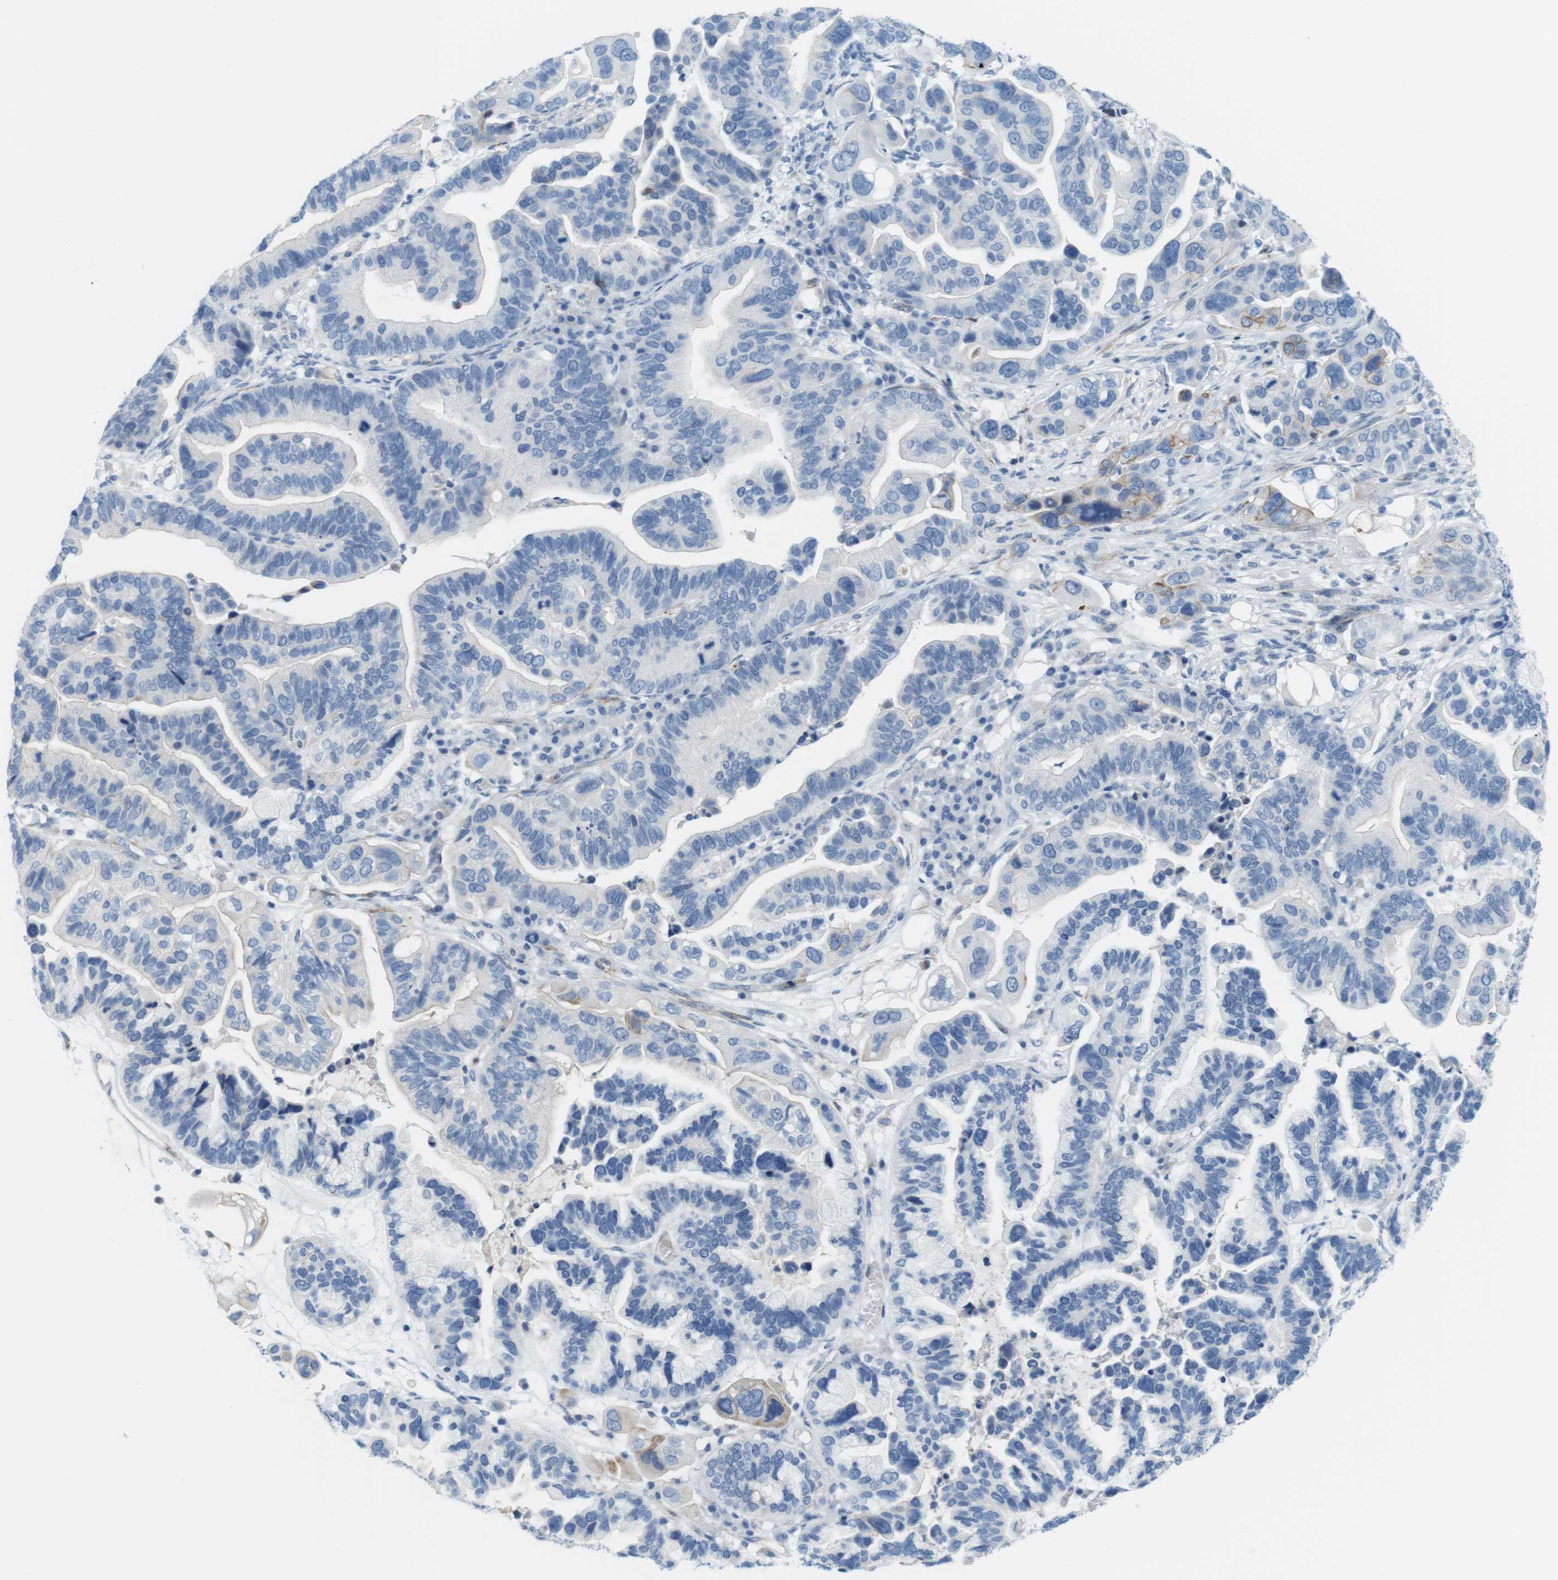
{"staining": {"intensity": "negative", "quantity": "none", "location": "none"}, "tissue": "ovarian cancer", "cell_type": "Tumor cells", "image_type": "cancer", "snomed": [{"axis": "morphology", "description": "Cystadenocarcinoma, serous, NOS"}, {"axis": "topography", "description": "Ovary"}], "caption": "High magnification brightfield microscopy of ovarian cancer stained with DAB (brown) and counterstained with hematoxylin (blue): tumor cells show no significant expression.", "gene": "MYH9", "patient": {"sex": "female", "age": 56}}